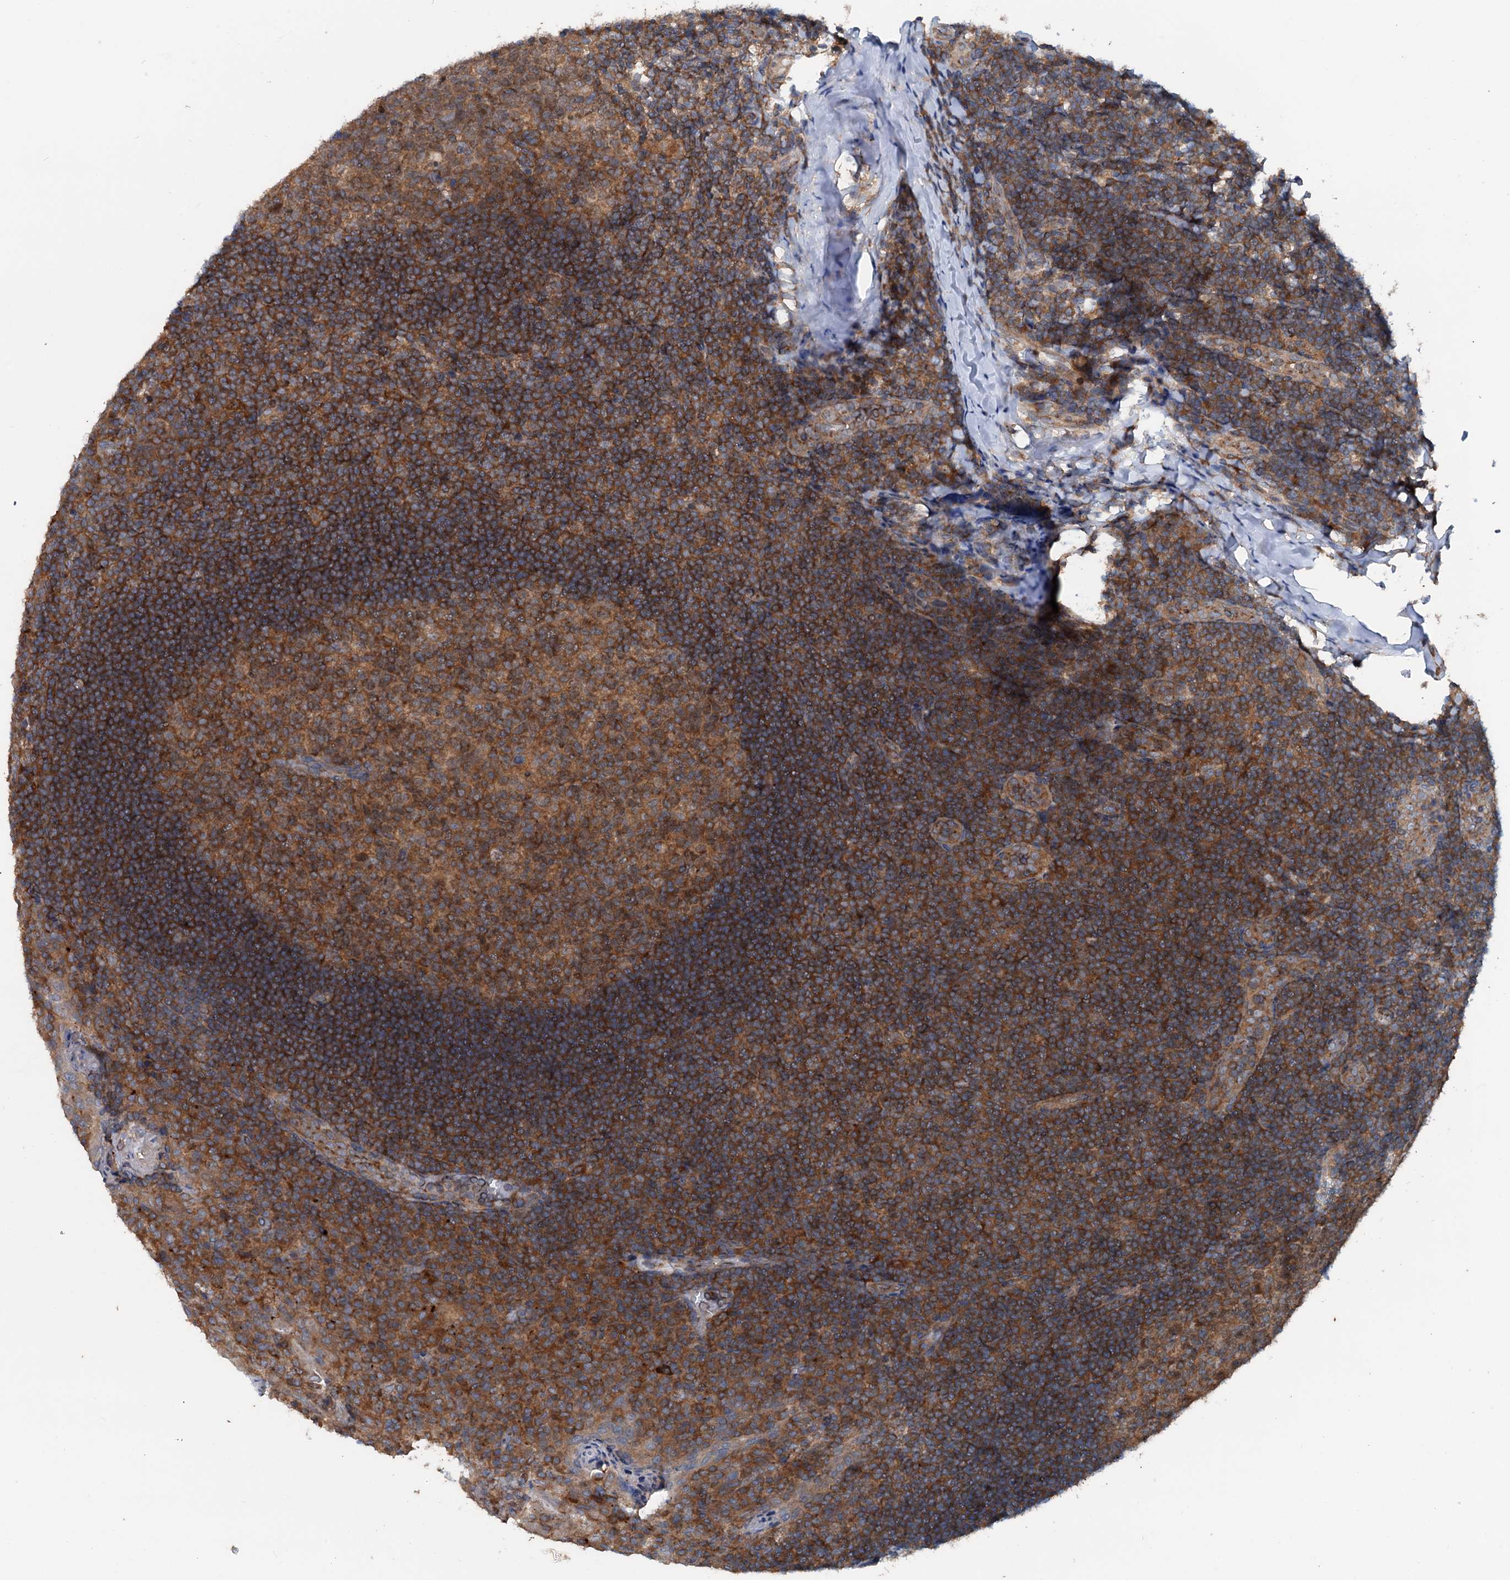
{"staining": {"intensity": "strong", "quantity": ">75%", "location": "cytoplasmic/membranous"}, "tissue": "tonsil", "cell_type": "Germinal center cells", "image_type": "normal", "snomed": [{"axis": "morphology", "description": "Normal tissue, NOS"}, {"axis": "topography", "description": "Tonsil"}], "caption": "Immunohistochemistry (IHC) (DAB) staining of unremarkable tonsil shows strong cytoplasmic/membranous protein positivity in approximately >75% of germinal center cells.", "gene": "TEDC1", "patient": {"sex": "male", "age": 17}}